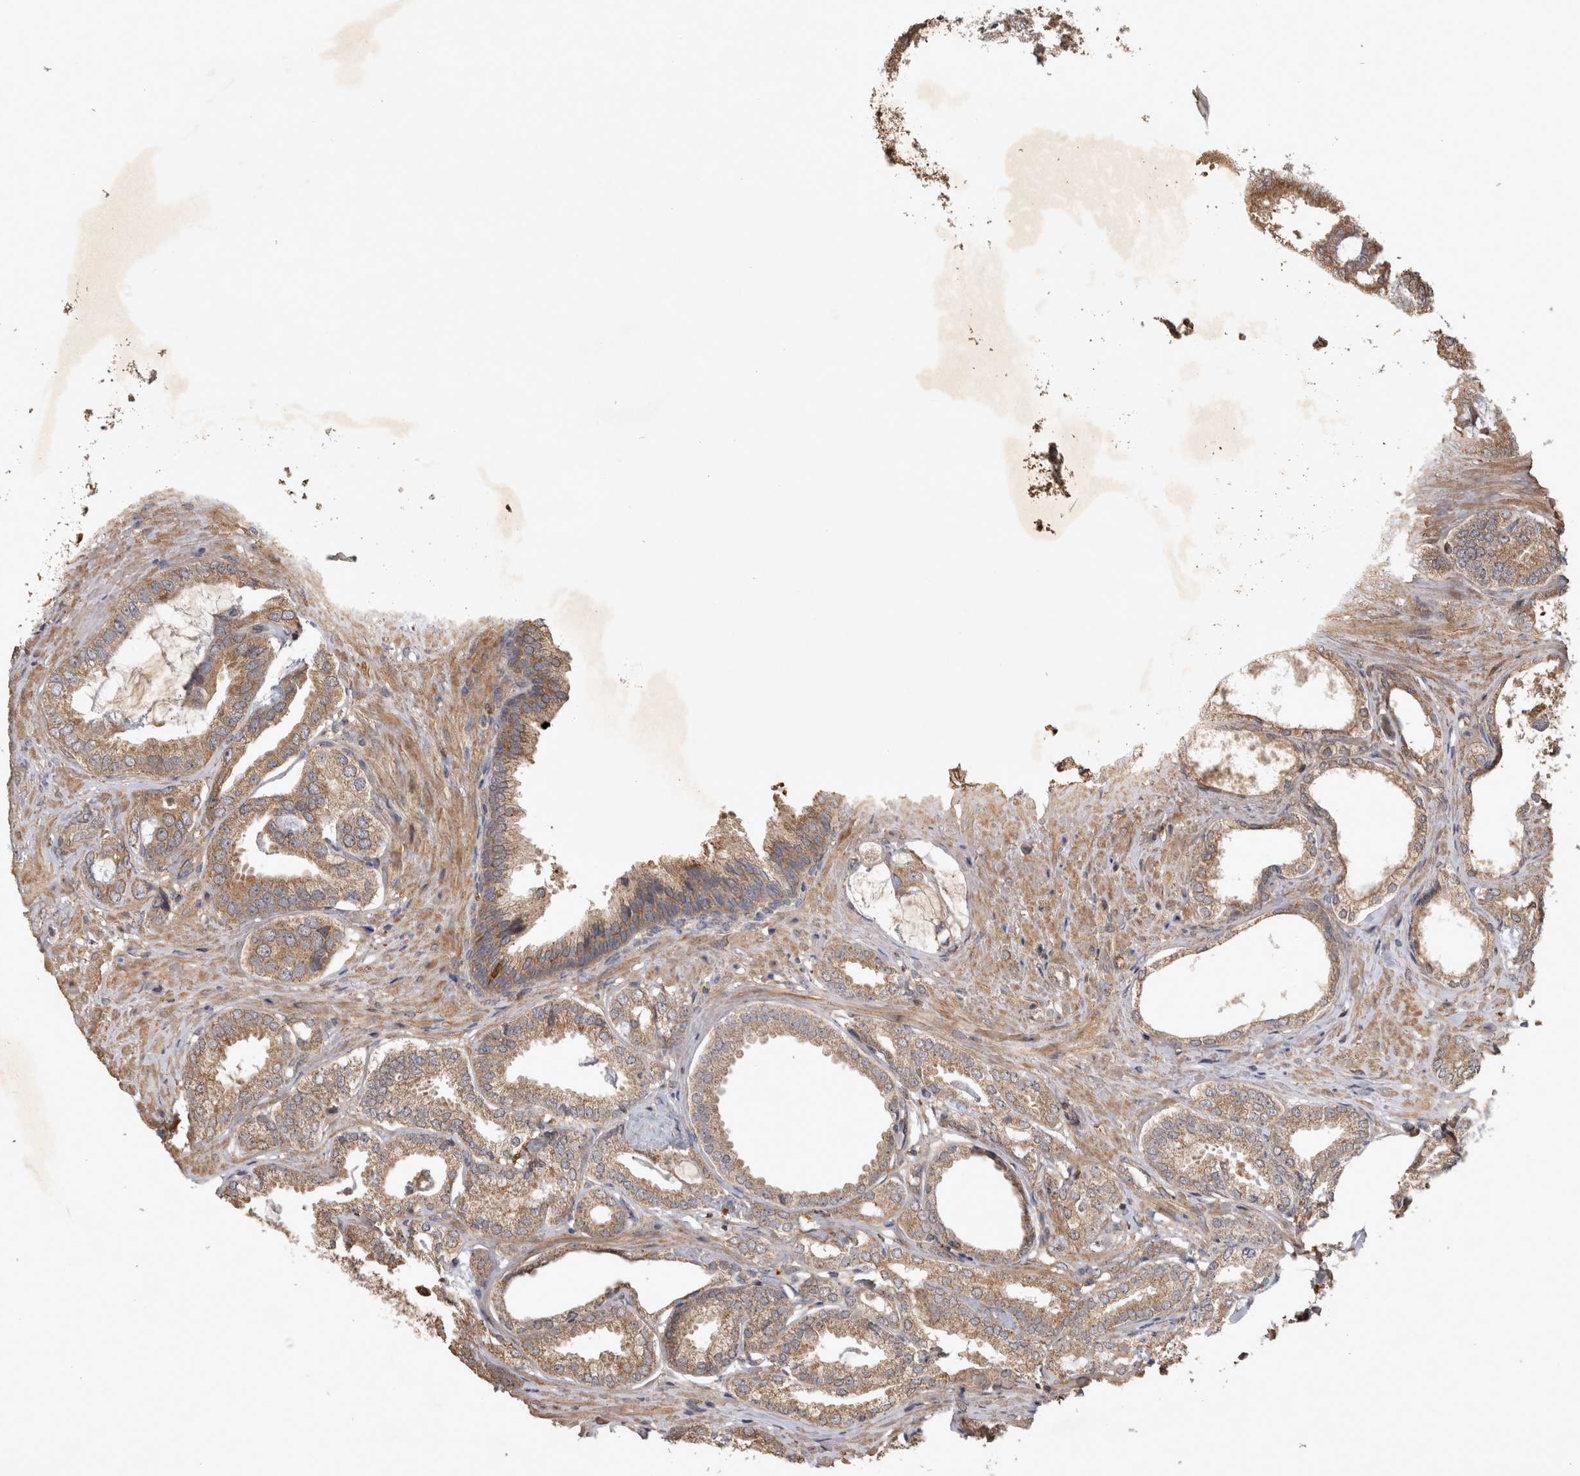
{"staining": {"intensity": "moderate", "quantity": ">75%", "location": "cytoplasmic/membranous"}, "tissue": "prostate cancer", "cell_type": "Tumor cells", "image_type": "cancer", "snomed": [{"axis": "morphology", "description": "Adenocarcinoma, Low grade"}, {"axis": "topography", "description": "Prostate"}], "caption": "IHC of adenocarcinoma (low-grade) (prostate) reveals medium levels of moderate cytoplasmic/membranous staining in about >75% of tumor cells. (DAB IHC, brown staining for protein, blue staining for nuclei).", "gene": "TRMT61B", "patient": {"sex": "male", "age": 71}}